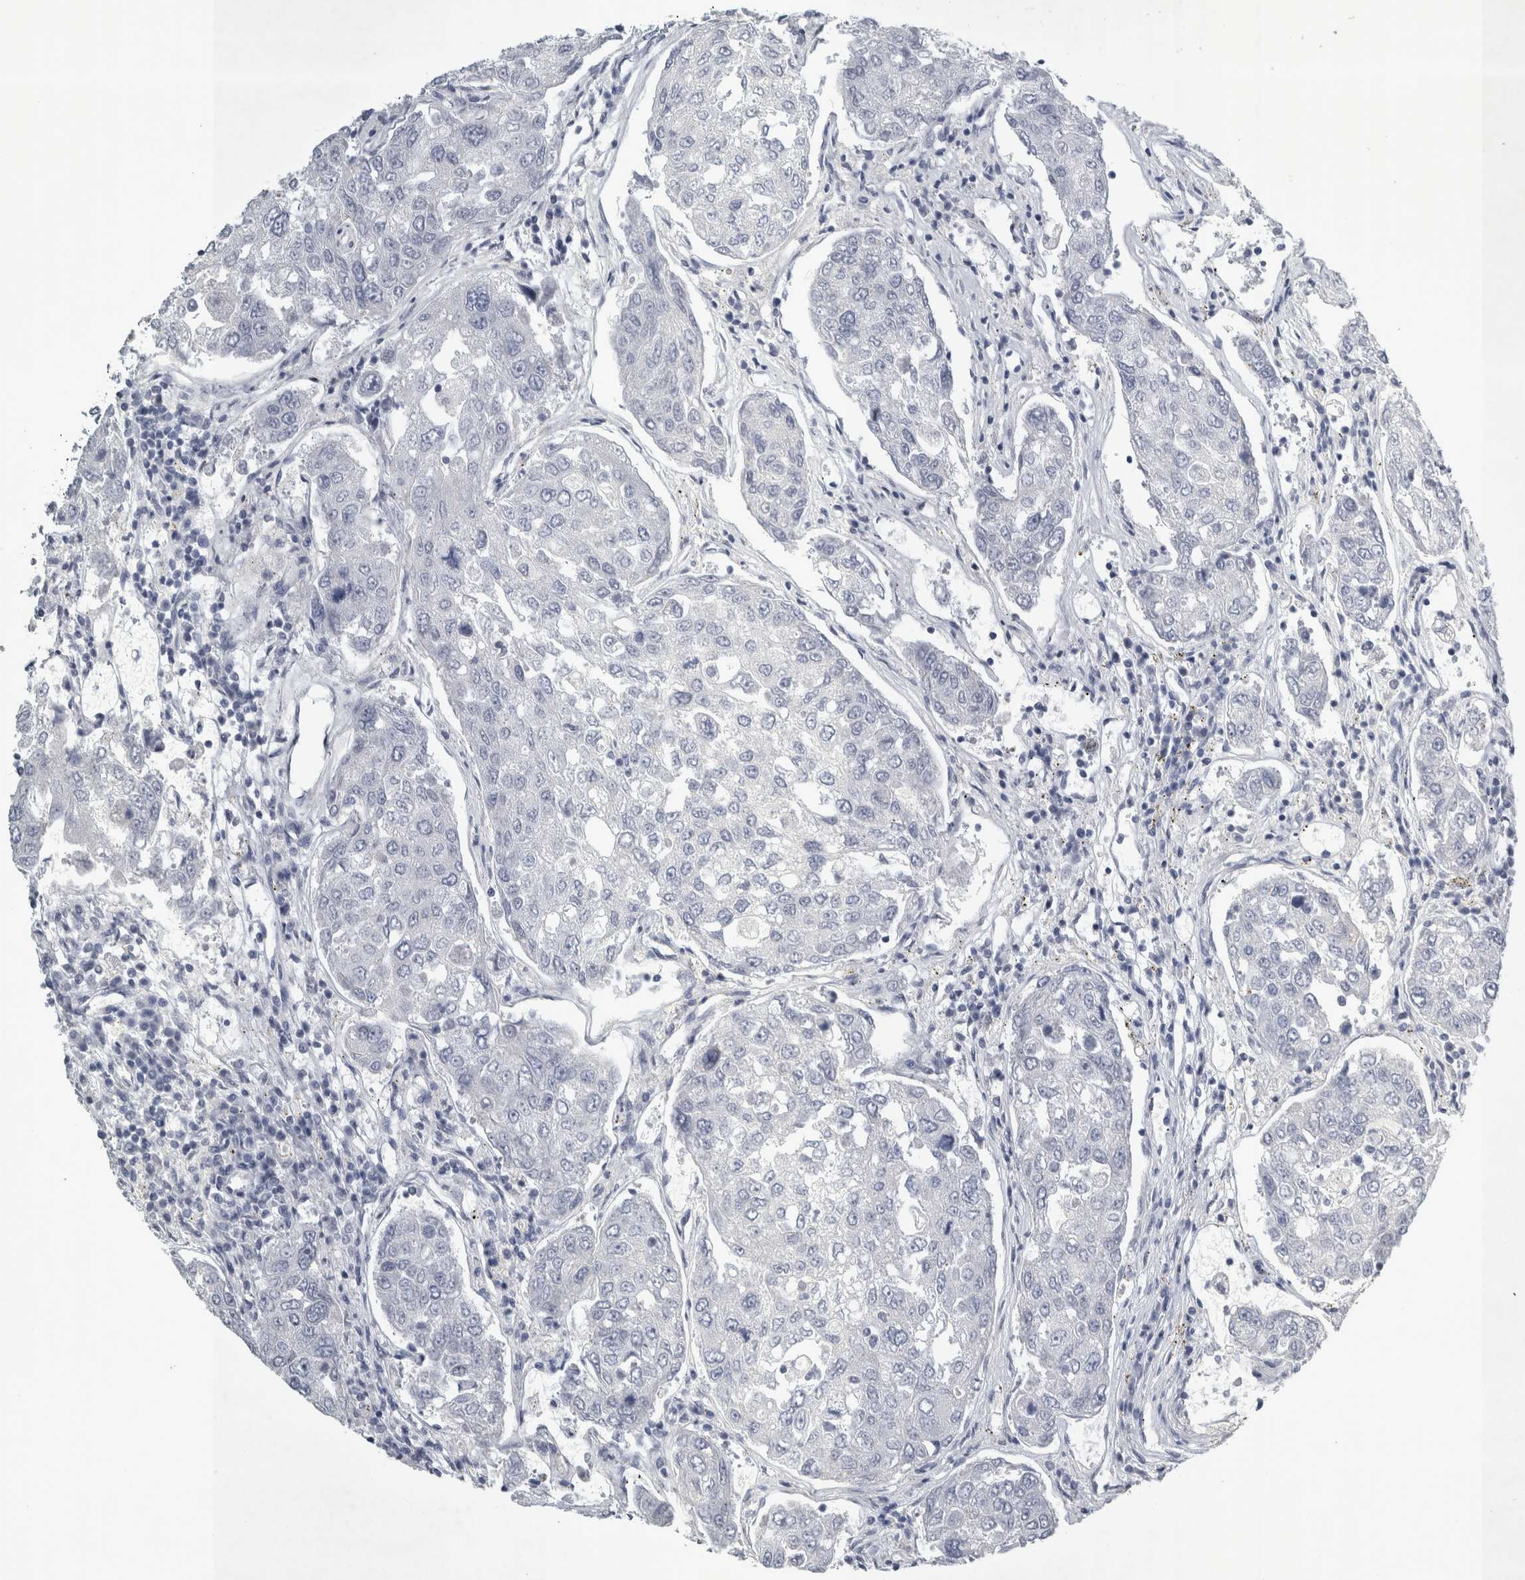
{"staining": {"intensity": "negative", "quantity": "none", "location": "none"}, "tissue": "urothelial cancer", "cell_type": "Tumor cells", "image_type": "cancer", "snomed": [{"axis": "morphology", "description": "Urothelial carcinoma, High grade"}, {"axis": "topography", "description": "Lymph node"}, {"axis": "topography", "description": "Urinary bladder"}], "caption": "High magnification brightfield microscopy of urothelial cancer stained with DAB (brown) and counterstained with hematoxylin (blue): tumor cells show no significant staining. (DAB (3,3'-diaminobenzidine) immunohistochemistry (IHC) visualized using brightfield microscopy, high magnification).", "gene": "FXYD7", "patient": {"sex": "male", "age": 51}}